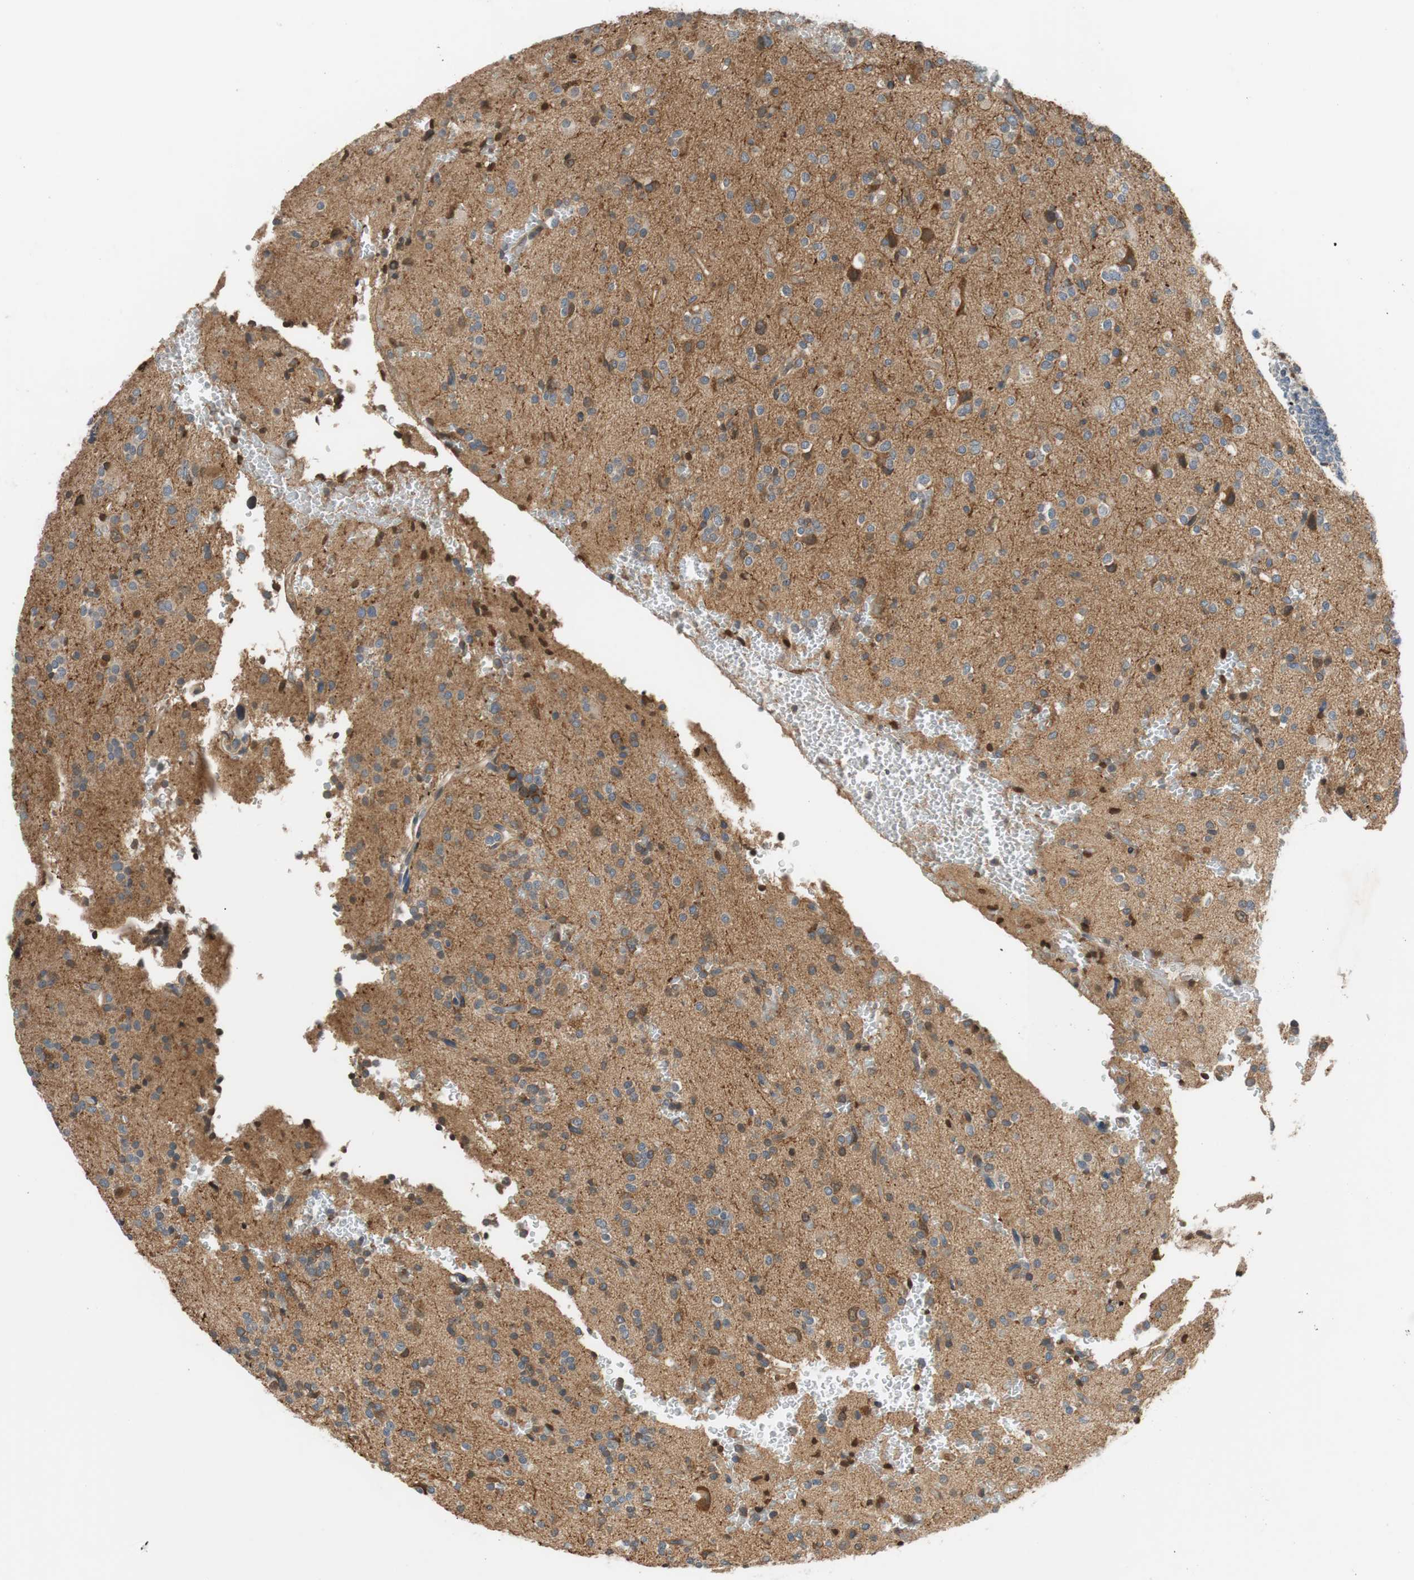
{"staining": {"intensity": "negative", "quantity": "none", "location": "none"}, "tissue": "glioma", "cell_type": "Tumor cells", "image_type": "cancer", "snomed": [{"axis": "morphology", "description": "Glioma, malignant, High grade"}, {"axis": "topography", "description": "Brain"}], "caption": "Immunohistochemistry (IHC) of human malignant glioma (high-grade) displays no expression in tumor cells.", "gene": "C4A", "patient": {"sex": "male", "age": 47}}